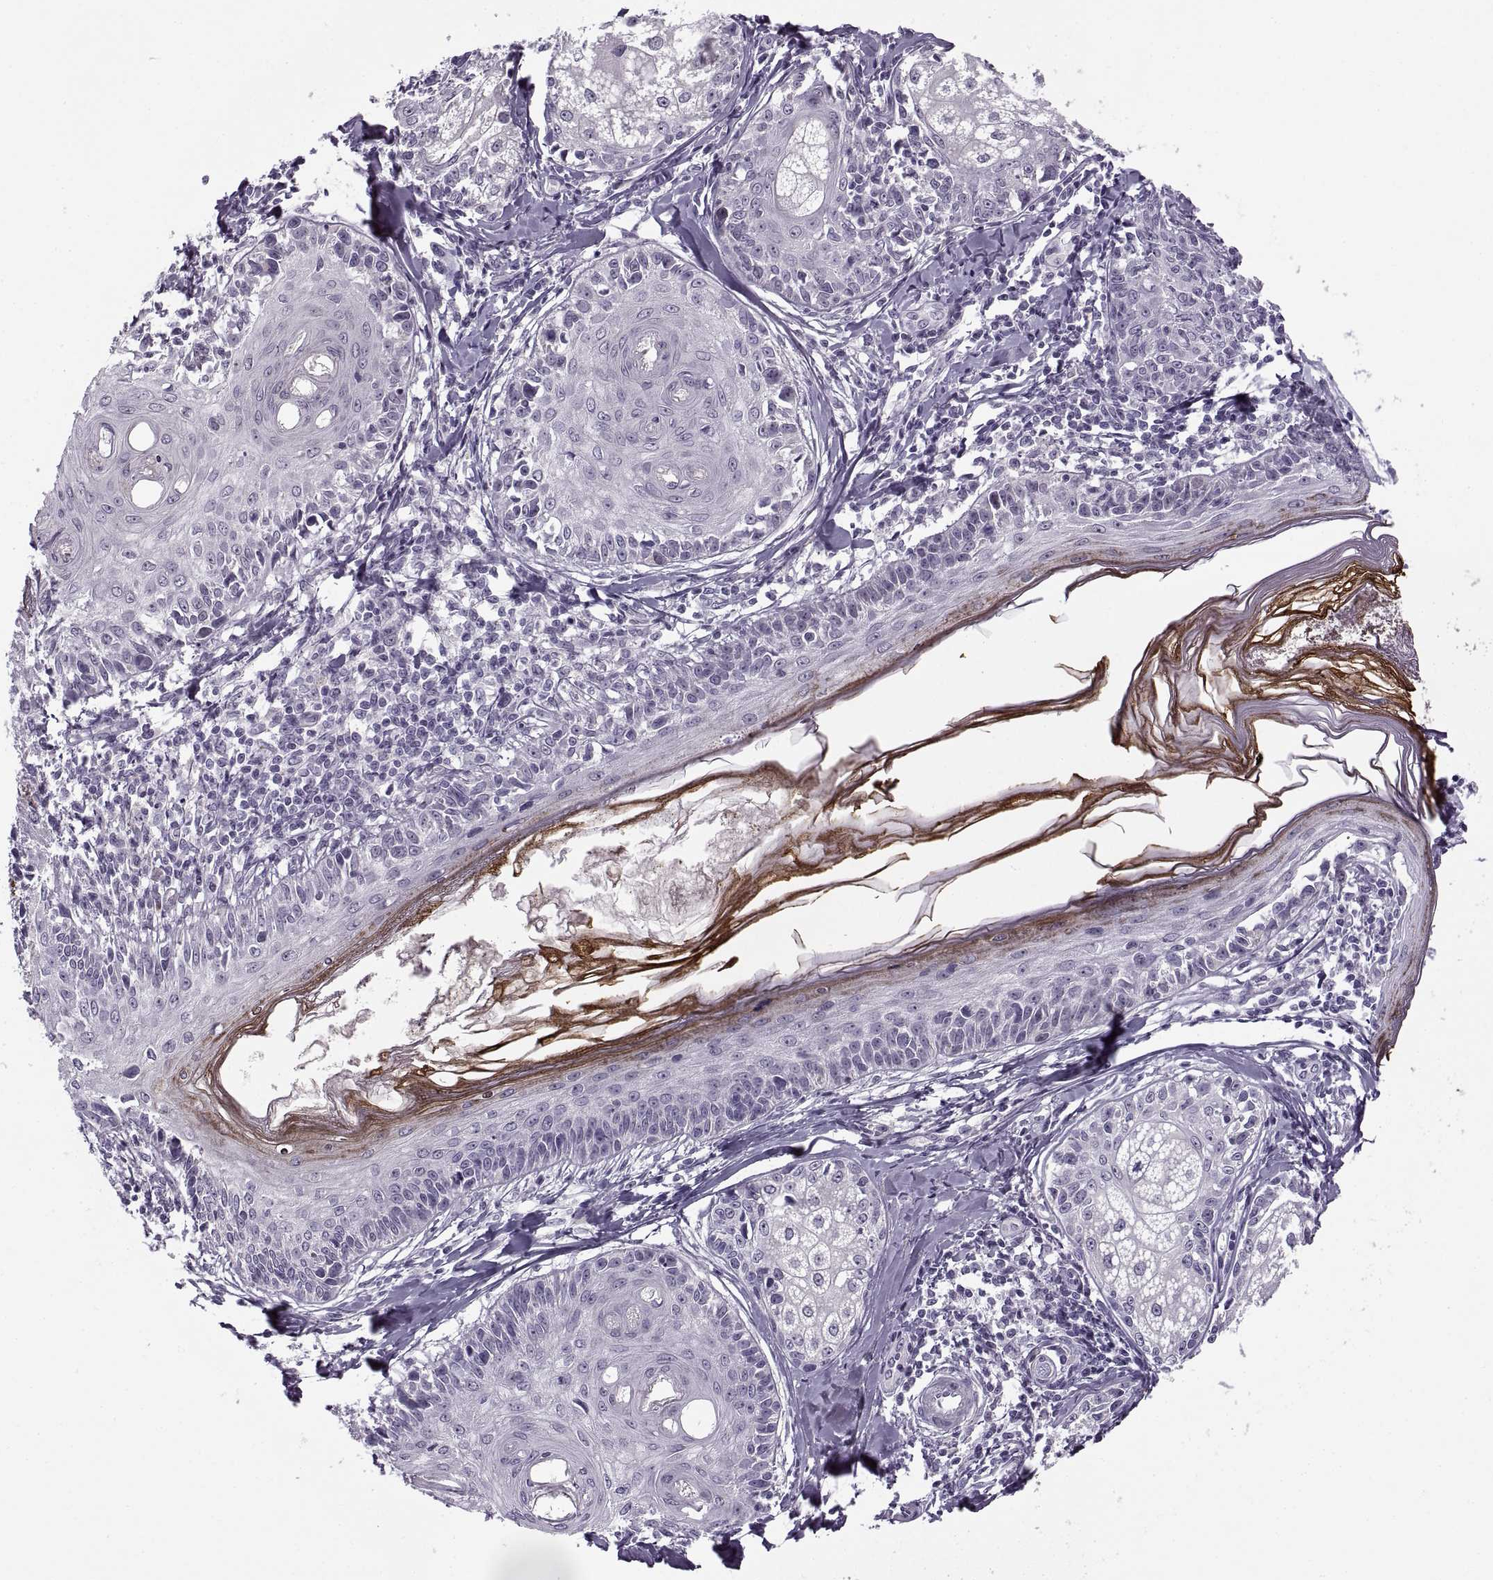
{"staining": {"intensity": "negative", "quantity": "none", "location": "none"}, "tissue": "melanoma", "cell_type": "Tumor cells", "image_type": "cancer", "snomed": [{"axis": "morphology", "description": "Malignant melanoma, NOS"}, {"axis": "topography", "description": "Skin"}], "caption": "Malignant melanoma was stained to show a protein in brown. There is no significant expression in tumor cells.", "gene": "MAGEB1", "patient": {"sex": "female", "age": 86}}